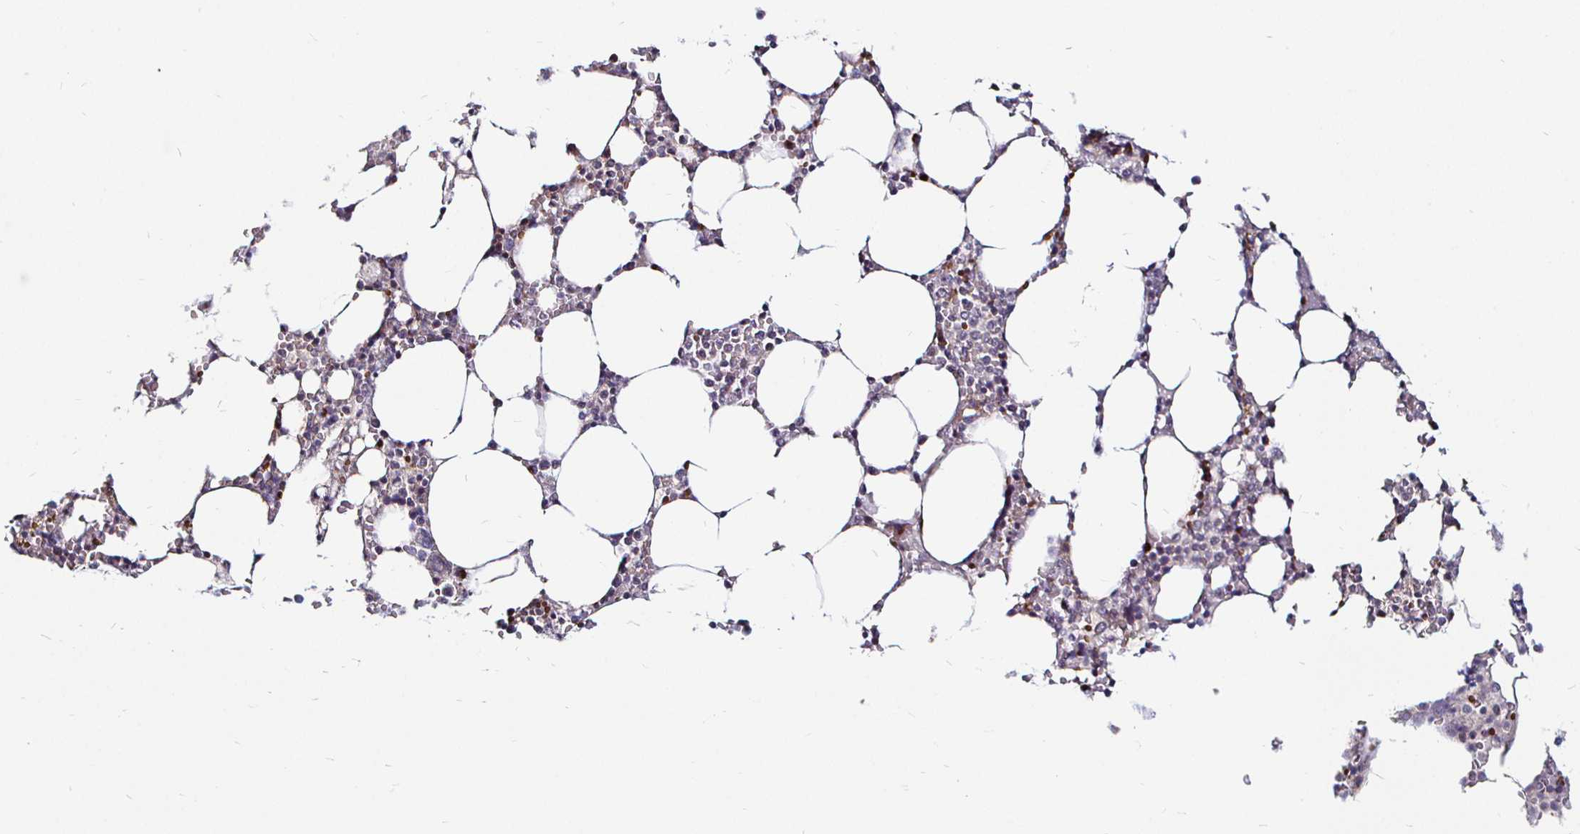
{"staining": {"intensity": "strong", "quantity": "<25%", "location": "cytoplasmic/membranous"}, "tissue": "bone marrow", "cell_type": "Hematopoietic cells", "image_type": "normal", "snomed": [{"axis": "morphology", "description": "Normal tissue, NOS"}, {"axis": "topography", "description": "Bone marrow"}], "caption": "IHC photomicrograph of normal bone marrow: human bone marrow stained using immunohistochemistry (IHC) demonstrates medium levels of strong protein expression localized specifically in the cytoplasmic/membranous of hematopoietic cells, appearing as a cytoplasmic/membranous brown color.", "gene": "ATG3", "patient": {"sex": "male", "age": 64}}